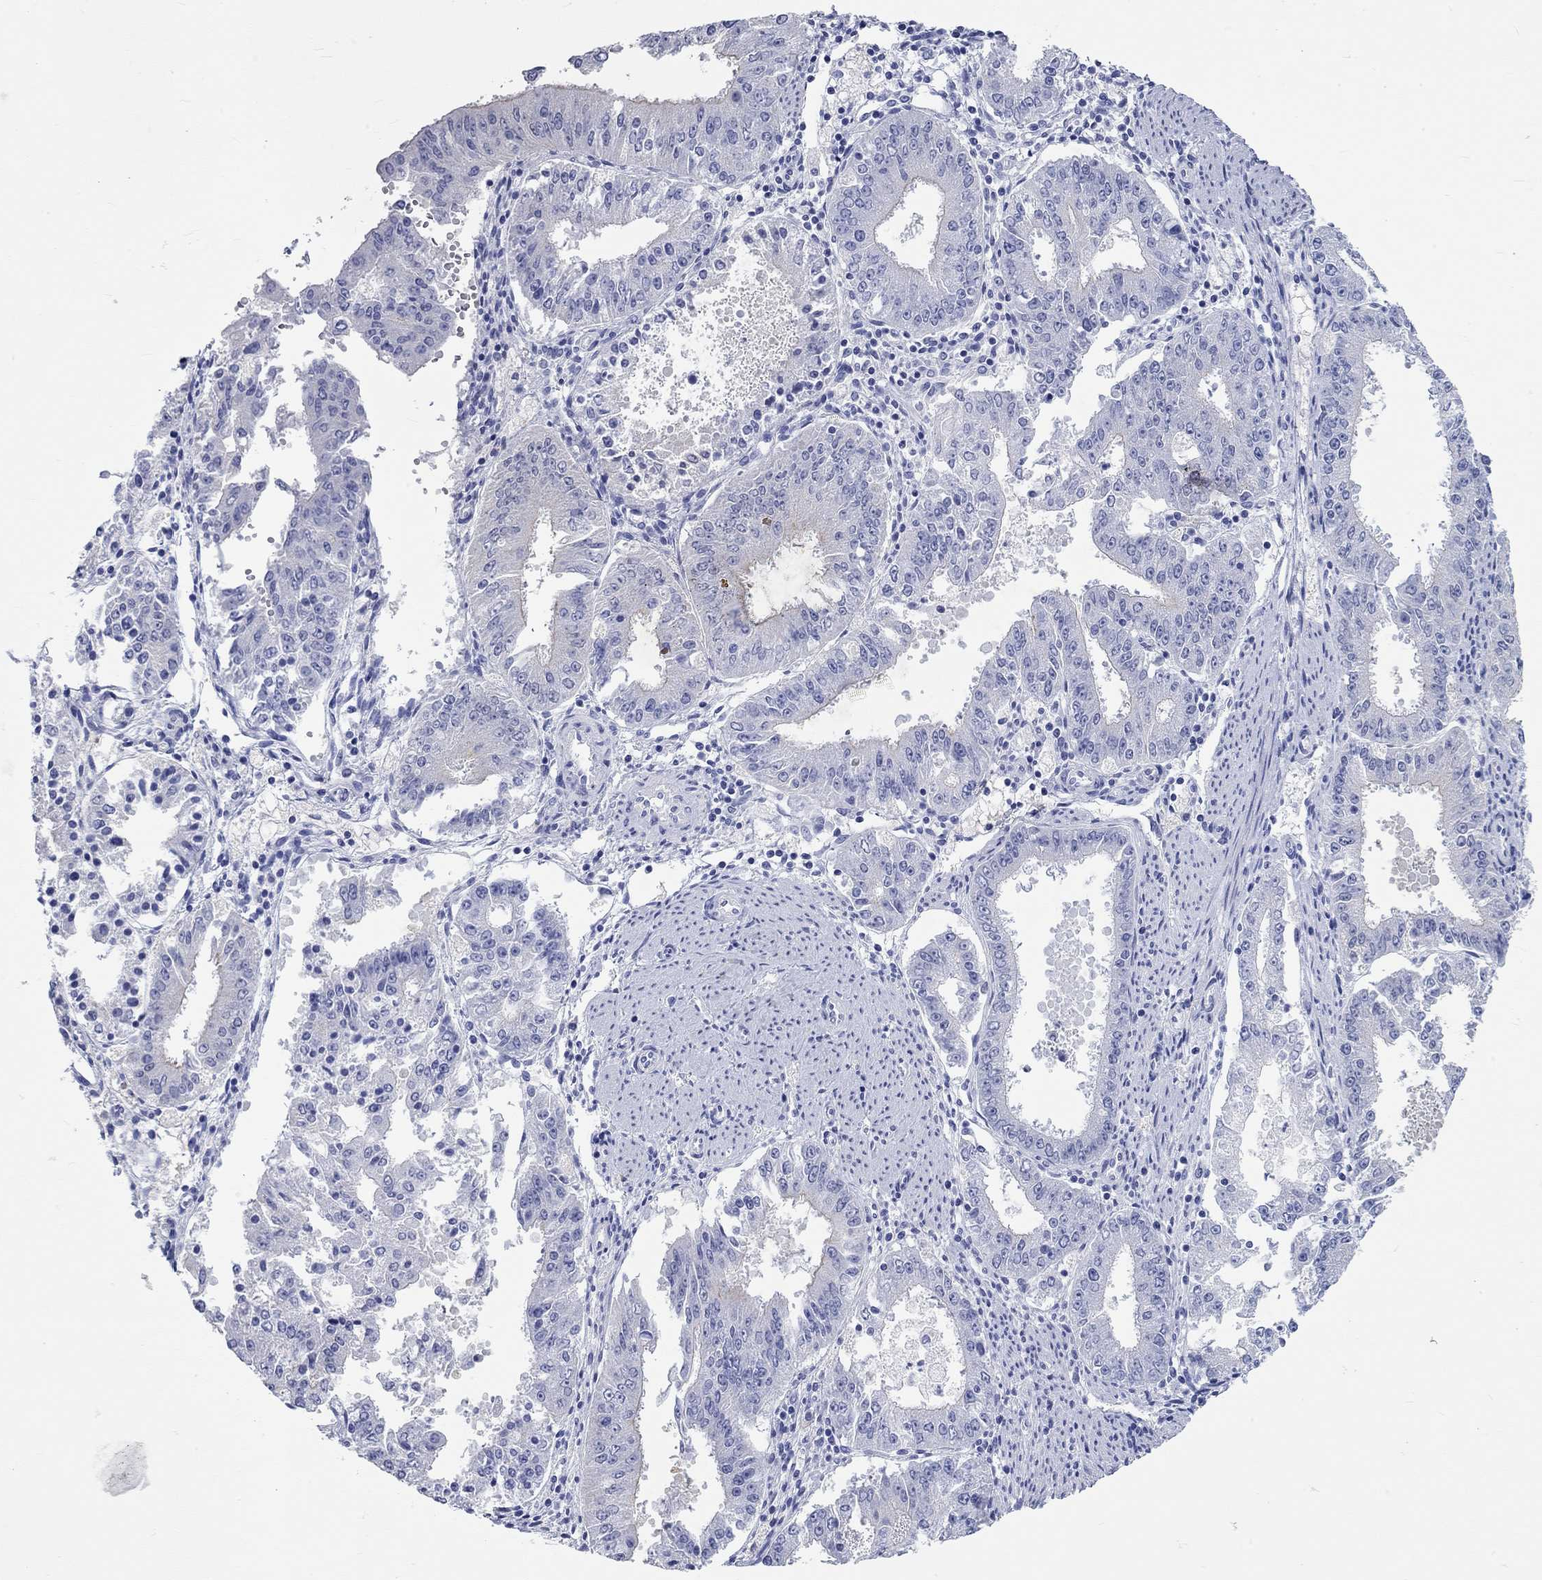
{"staining": {"intensity": "negative", "quantity": "none", "location": "none"}, "tissue": "ovarian cancer", "cell_type": "Tumor cells", "image_type": "cancer", "snomed": [{"axis": "morphology", "description": "Carcinoma, endometroid"}, {"axis": "topography", "description": "Ovary"}], "caption": "DAB (3,3'-diaminobenzidine) immunohistochemical staining of endometroid carcinoma (ovarian) demonstrates no significant expression in tumor cells.", "gene": "SPATA9", "patient": {"sex": "female", "age": 42}}